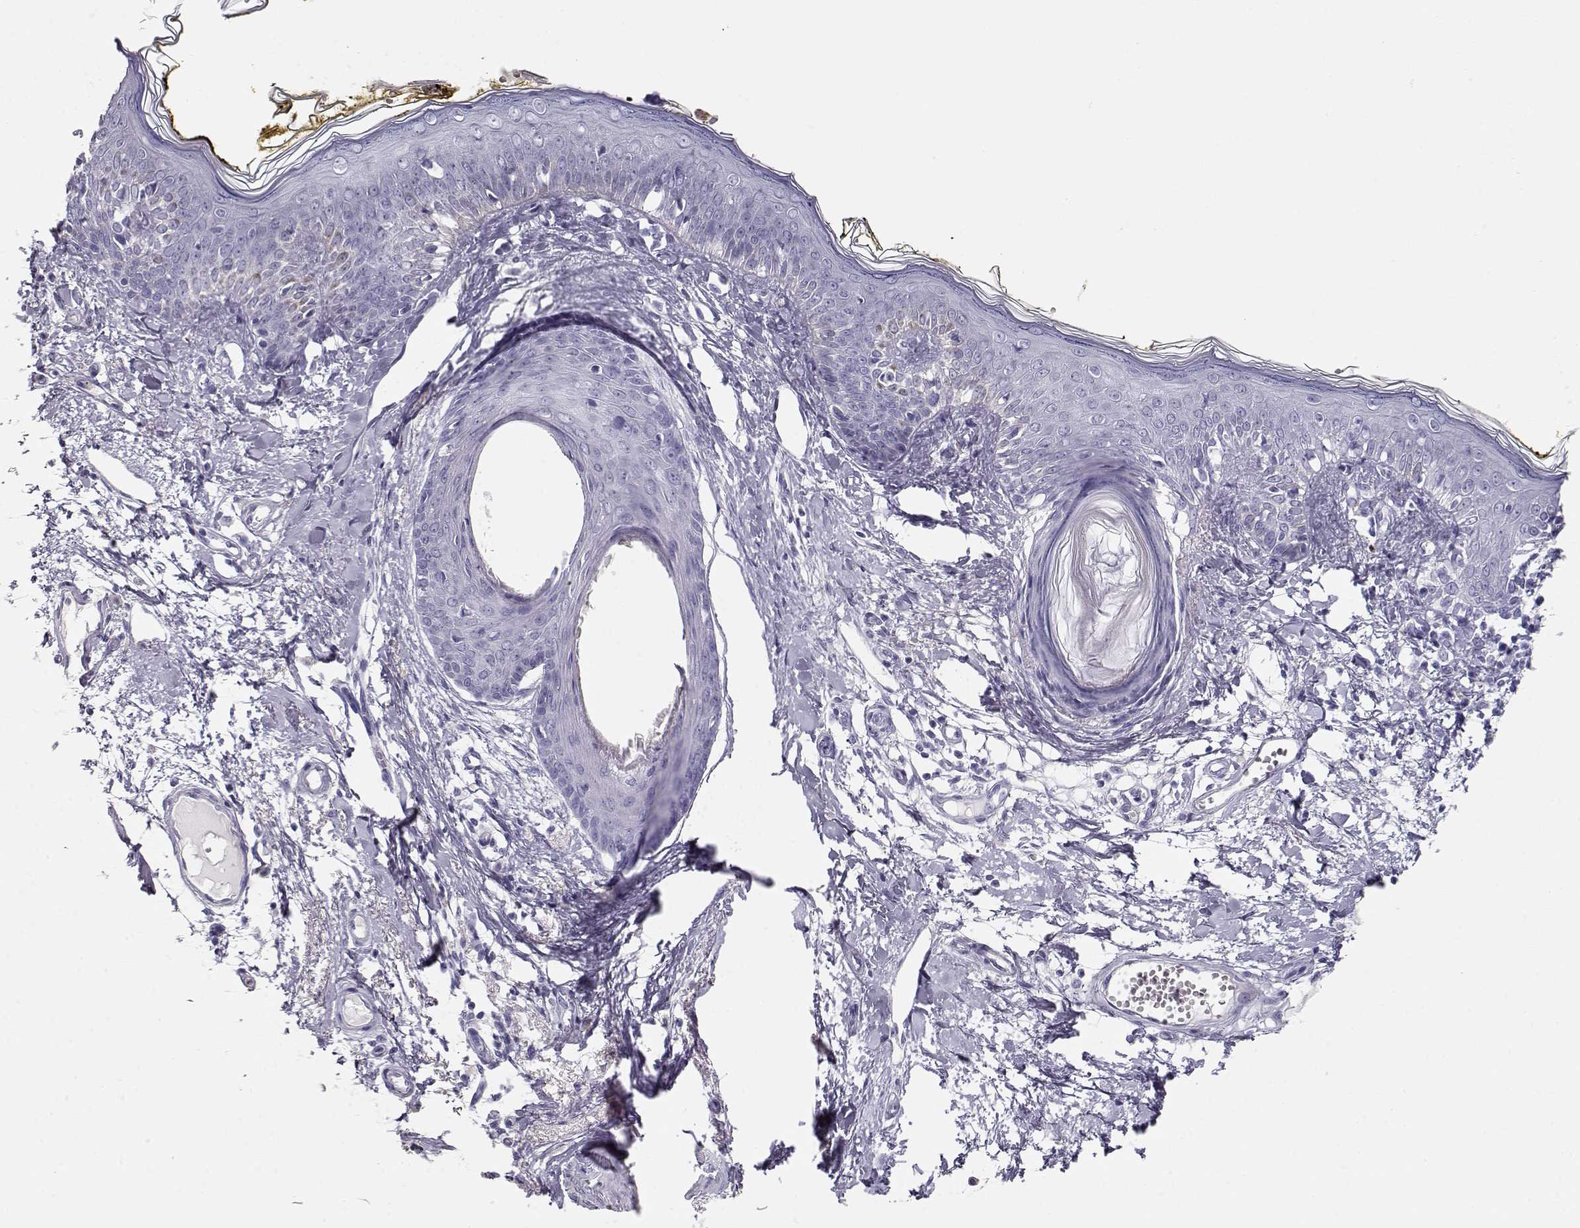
{"staining": {"intensity": "negative", "quantity": "none", "location": "none"}, "tissue": "skin", "cell_type": "Fibroblasts", "image_type": "normal", "snomed": [{"axis": "morphology", "description": "Normal tissue, NOS"}, {"axis": "topography", "description": "Skin"}], "caption": "This is a micrograph of immunohistochemistry (IHC) staining of unremarkable skin, which shows no positivity in fibroblasts.", "gene": "MAGEC1", "patient": {"sex": "male", "age": 76}}